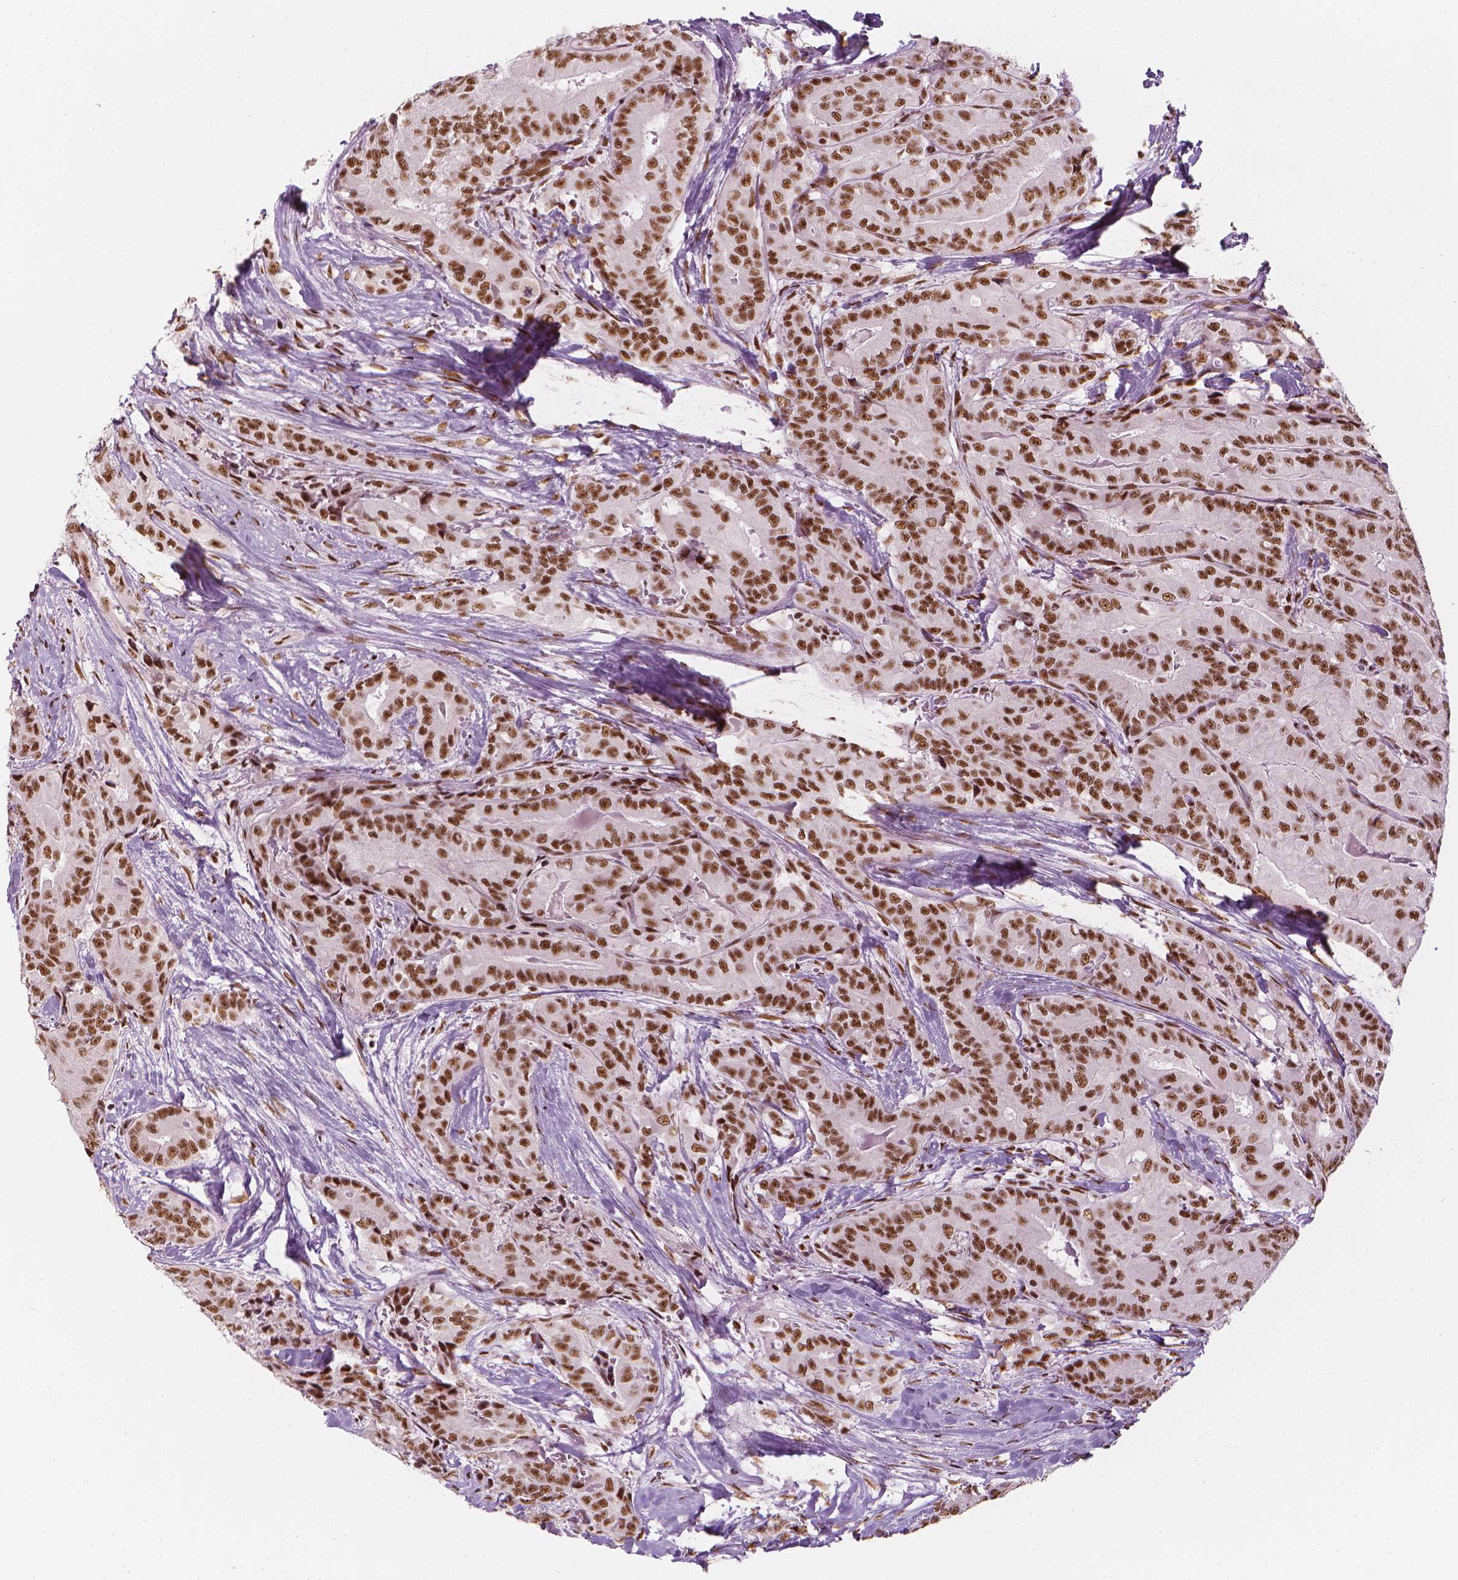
{"staining": {"intensity": "moderate", "quantity": ">75%", "location": "nuclear"}, "tissue": "thyroid cancer", "cell_type": "Tumor cells", "image_type": "cancer", "snomed": [{"axis": "morphology", "description": "Papillary adenocarcinoma, NOS"}, {"axis": "topography", "description": "Thyroid gland"}], "caption": "A histopathology image of thyroid papillary adenocarcinoma stained for a protein exhibits moderate nuclear brown staining in tumor cells.", "gene": "ELF2", "patient": {"sex": "male", "age": 61}}